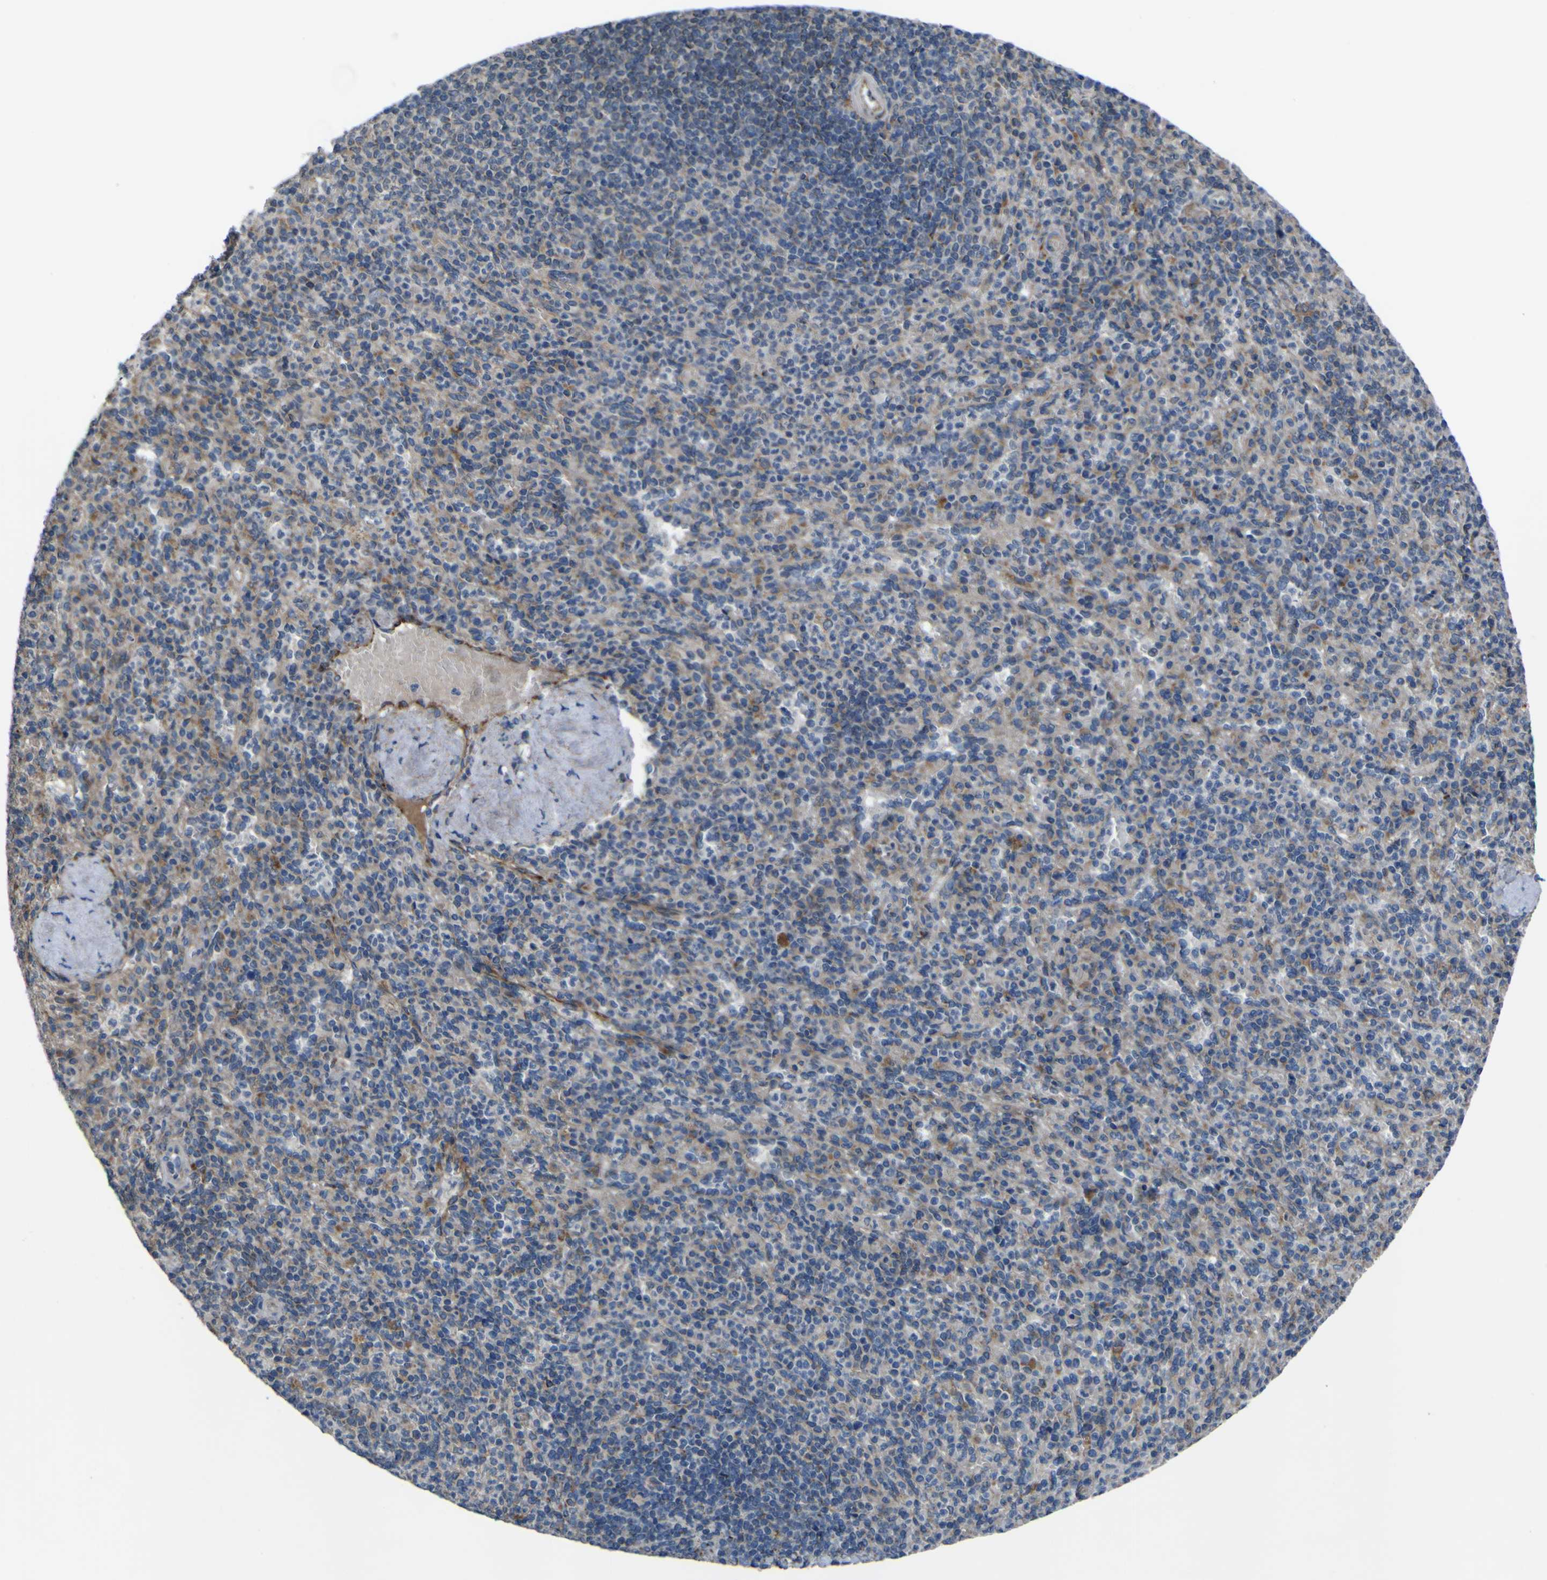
{"staining": {"intensity": "moderate", "quantity": "25%-75%", "location": "cytoplasmic/membranous"}, "tissue": "spleen", "cell_type": "Cells in red pulp", "image_type": "normal", "snomed": [{"axis": "morphology", "description": "Normal tissue, NOS"}, {"axis": "topography", "description": "Spleen"}], "caption": "DAB immunohistochemical staining of unremarkable spleen displays moderate cytoplasmic/membranous protein expression in about 25%-75% of cells in red pulp.", "gene": "GPLD1", "patient": {"sex": "male", "age": 36}}